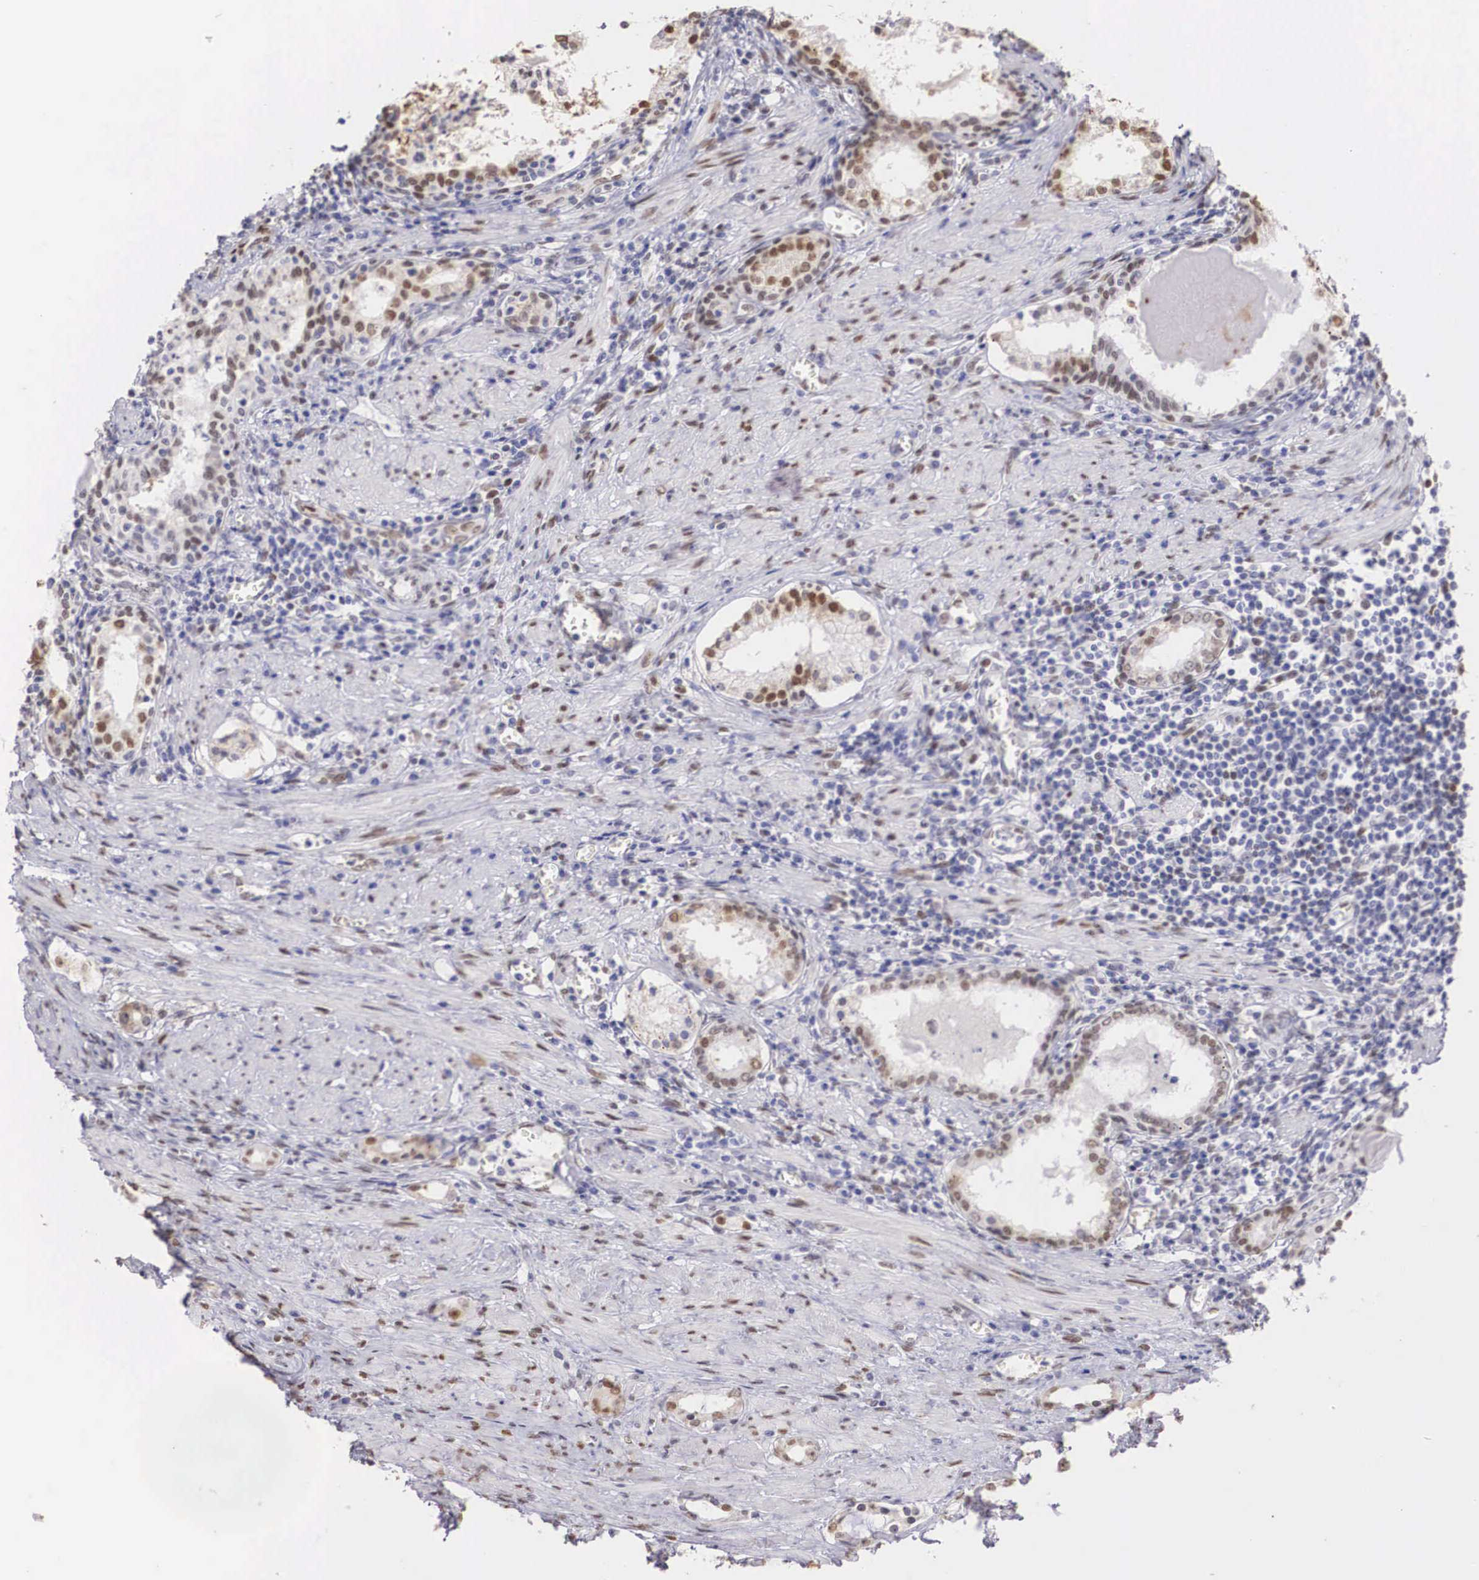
{"staining": {"intensity": "weak", "quantity": "25%-75%", "location": "cytoplasmic/membranous,nuclear"}, "tissue": "prostate cancer", "cell_type": "Tumor cells", "image_type": "cancer", "snomed": [{"axis": "morphology", "description": "Adenocarcinoma, Medium grade"}, {"axis": "topography", "description": "Prostate"}], "caption": "The image shows a brown stain indicating the presence of a protein in the cytoplasmic/membranous and nuclear of tumor cells in adenocarcinoma (medium-grade) (prostate).", "gene": "HMGN5", "patient": {"sex": "male", "age": 73}}